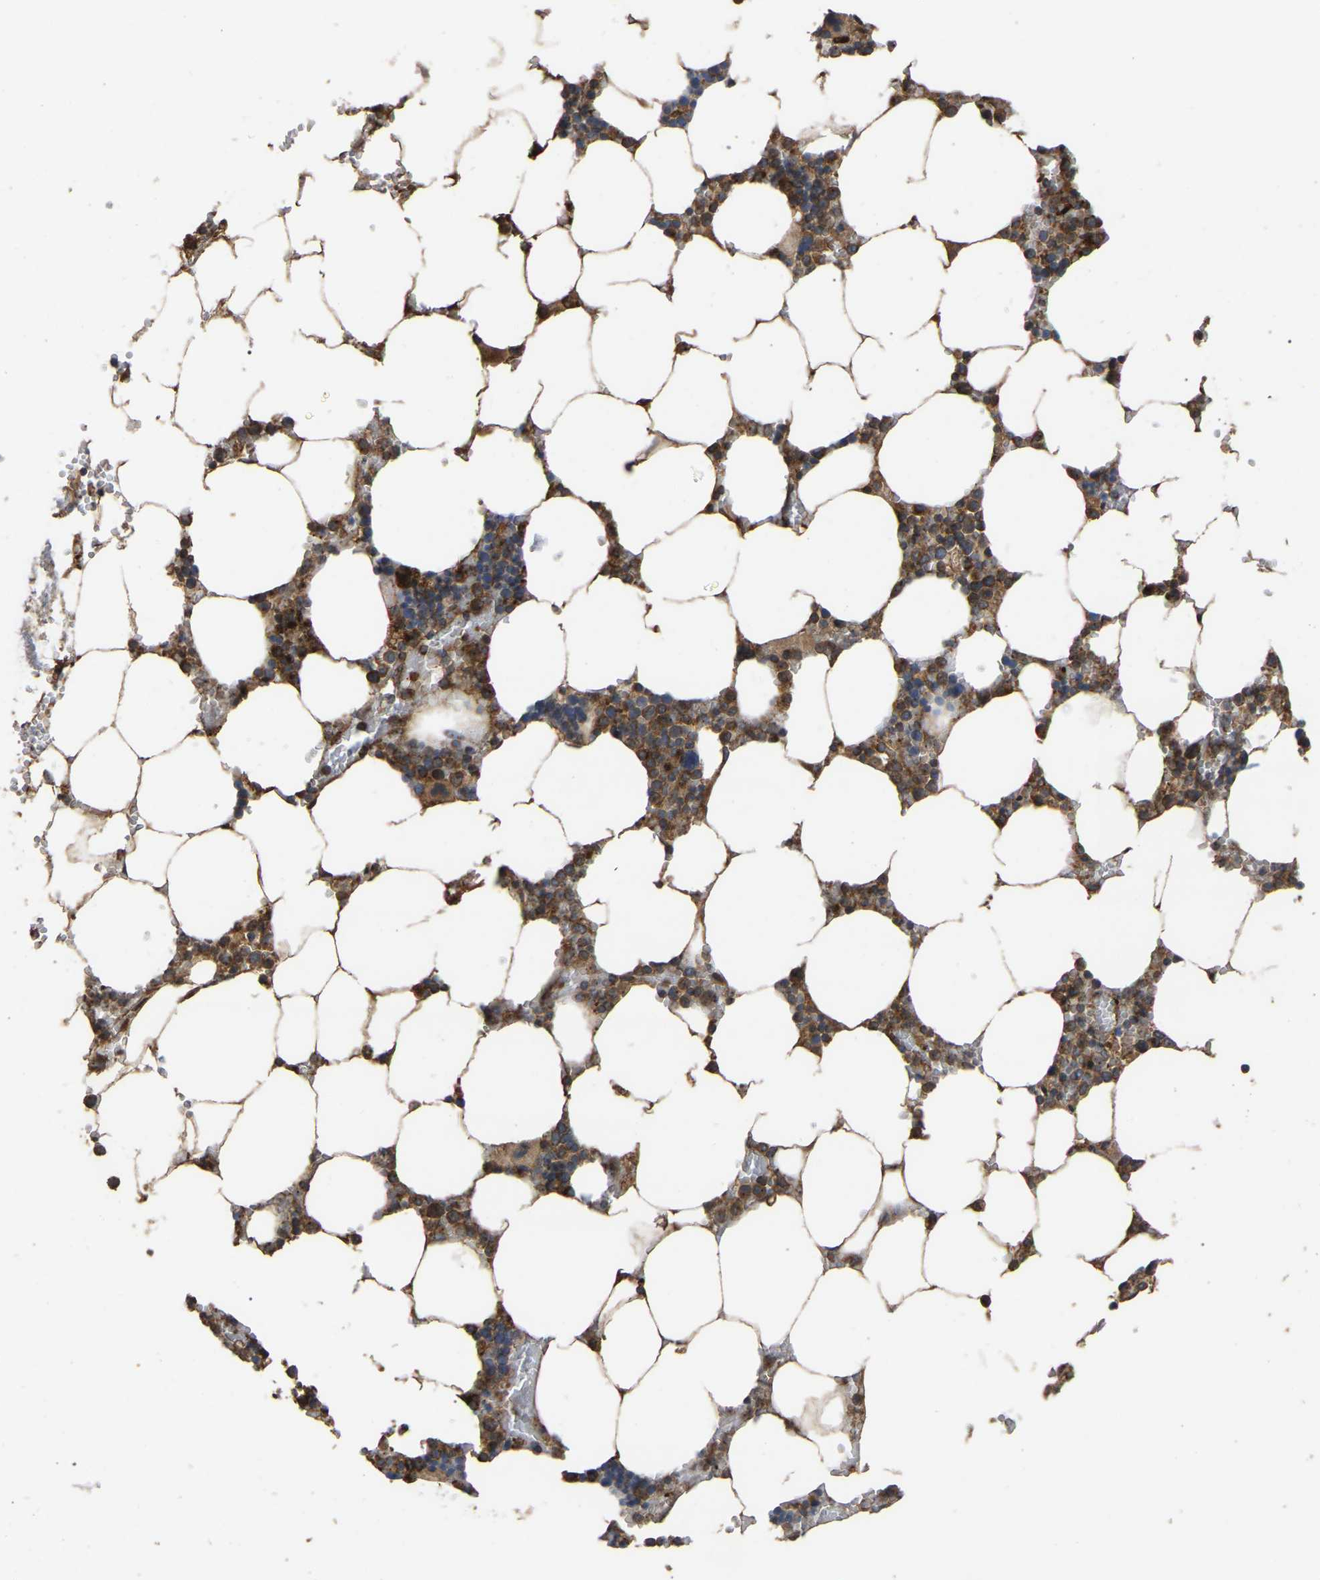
{"staining": {"intensity": "moderate", "quantity": "25%-75%", "location": "cytoplasmic/membranous"}, "tissue": "bone marrow", "cell_type": "Hematopoietic cells", "image_type": "normal", "snomed": [{"axis": "morphology", "description": "Normal tissue, NOS"}, {"axis": "topography", "description": "Bone marrow"}], "caption": "Bone marrow stained with DAB immunohistochemistry (IHC) exhibits medium levels of moderate cytoplasmic/membranous positivity in approximately 25%-75% of hematopoietic cells.", "gene": "GCC1", "patient": {"sex": "male", "age": 70}}